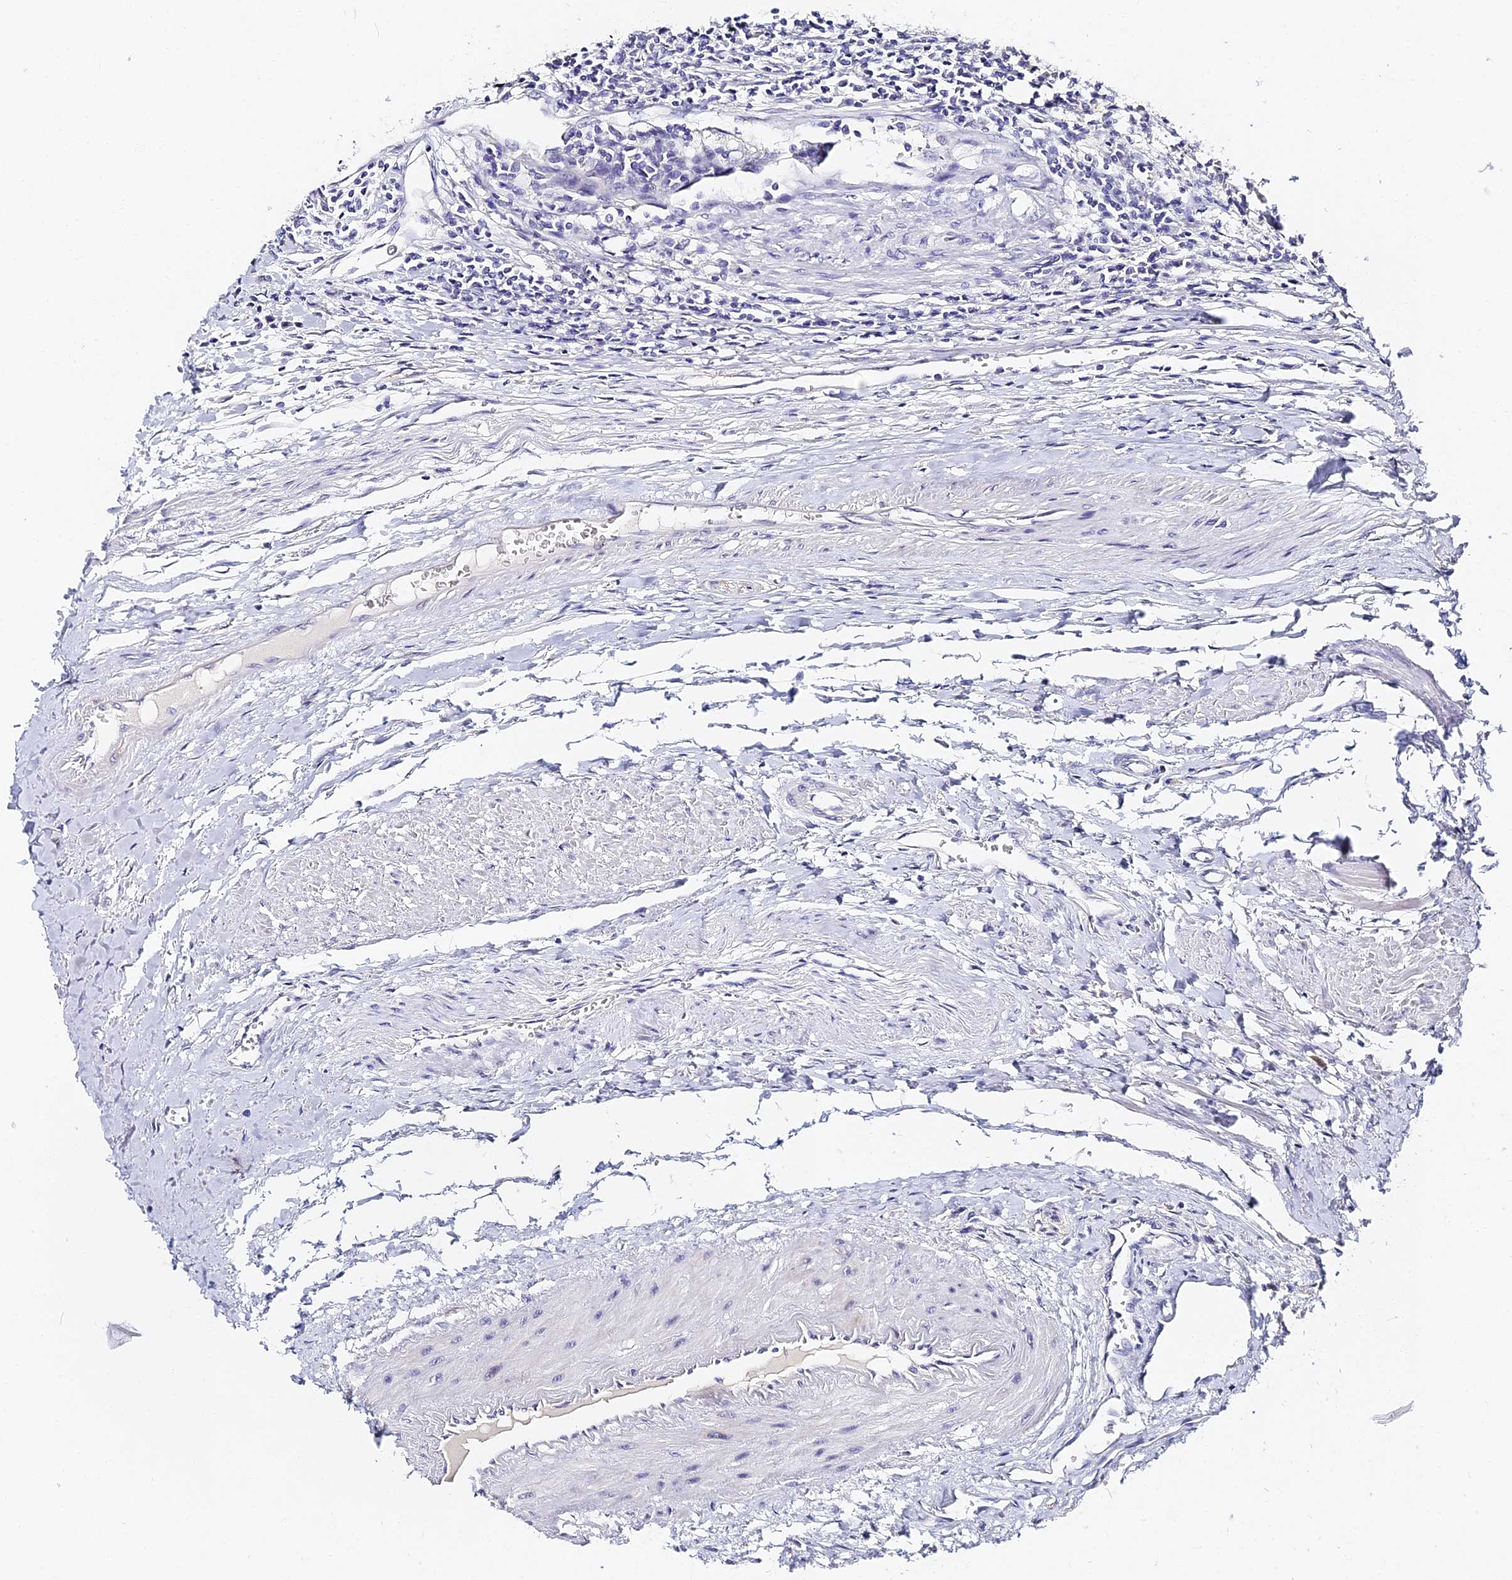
{"staining": {"intensity": "negative", "quantity": "none", "location": "none"}, "tissue": "urothelial cancer", "cell_type": "Tumor cells", "image_type": "cancer", "snomed": [{"axis": "morphology", "description": "Urothelial carcinoma, High grade"}, {"axis": "topography", "description": "Urinary bladder"}], "caption": "A high-resolution image shows immunohistochemistry staining of urothelial cancer, which reveals no significant expression in tumor cells. The staining was performed using DAB (3,3'-diaminobenzidine) to visualize the protein expression in brown, while the nuclei were stained in blue with hematoxylin (Magnification: 20x).", "gene": "VPS33B", "patient": {"sex": "female", "age": 85}}